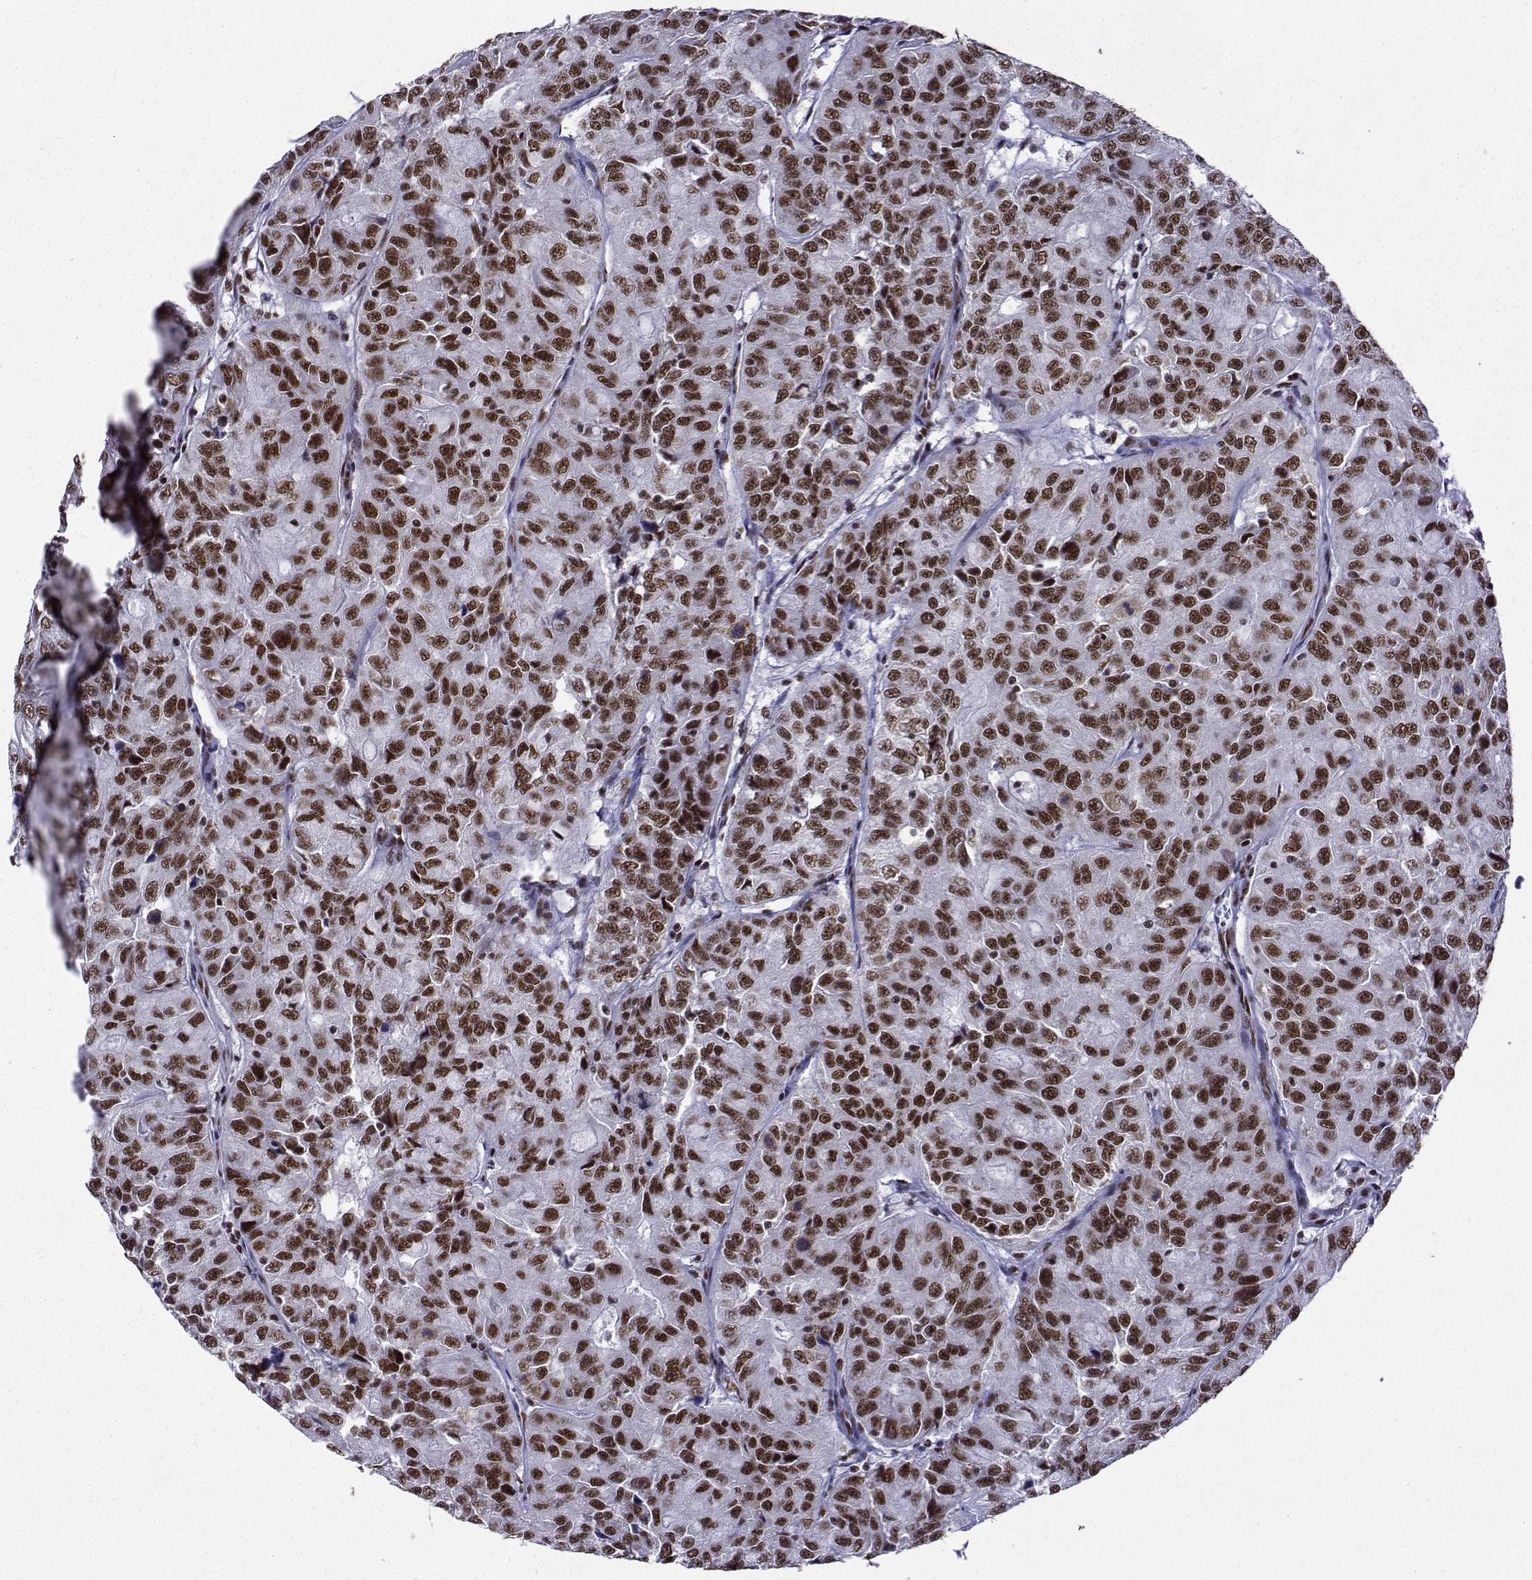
{"staining": {"intensity": "strong", "quantity": "25%-75%", "location": "nuclear"}, "tissue": "urothelial cancer", "cell_type": "Tumor cells", "image_type": "cancer", "snomed": [{"axis": "morphology", "description": "Urothelial carcinoma, NOS"}, {"axis": "morphology", "description": "Urothelial carcinoma, High grade"}, {"axis": "topography", "description": "Urinary bladder"}], "caption": "DAB immunohistochemical staining of human urothelial cancer exhibits strong nuclear protein staining in about 25%-75% of tumor cells.", "gene": "SNRPB2", "patient": {"sex": "female", "age": 73}}